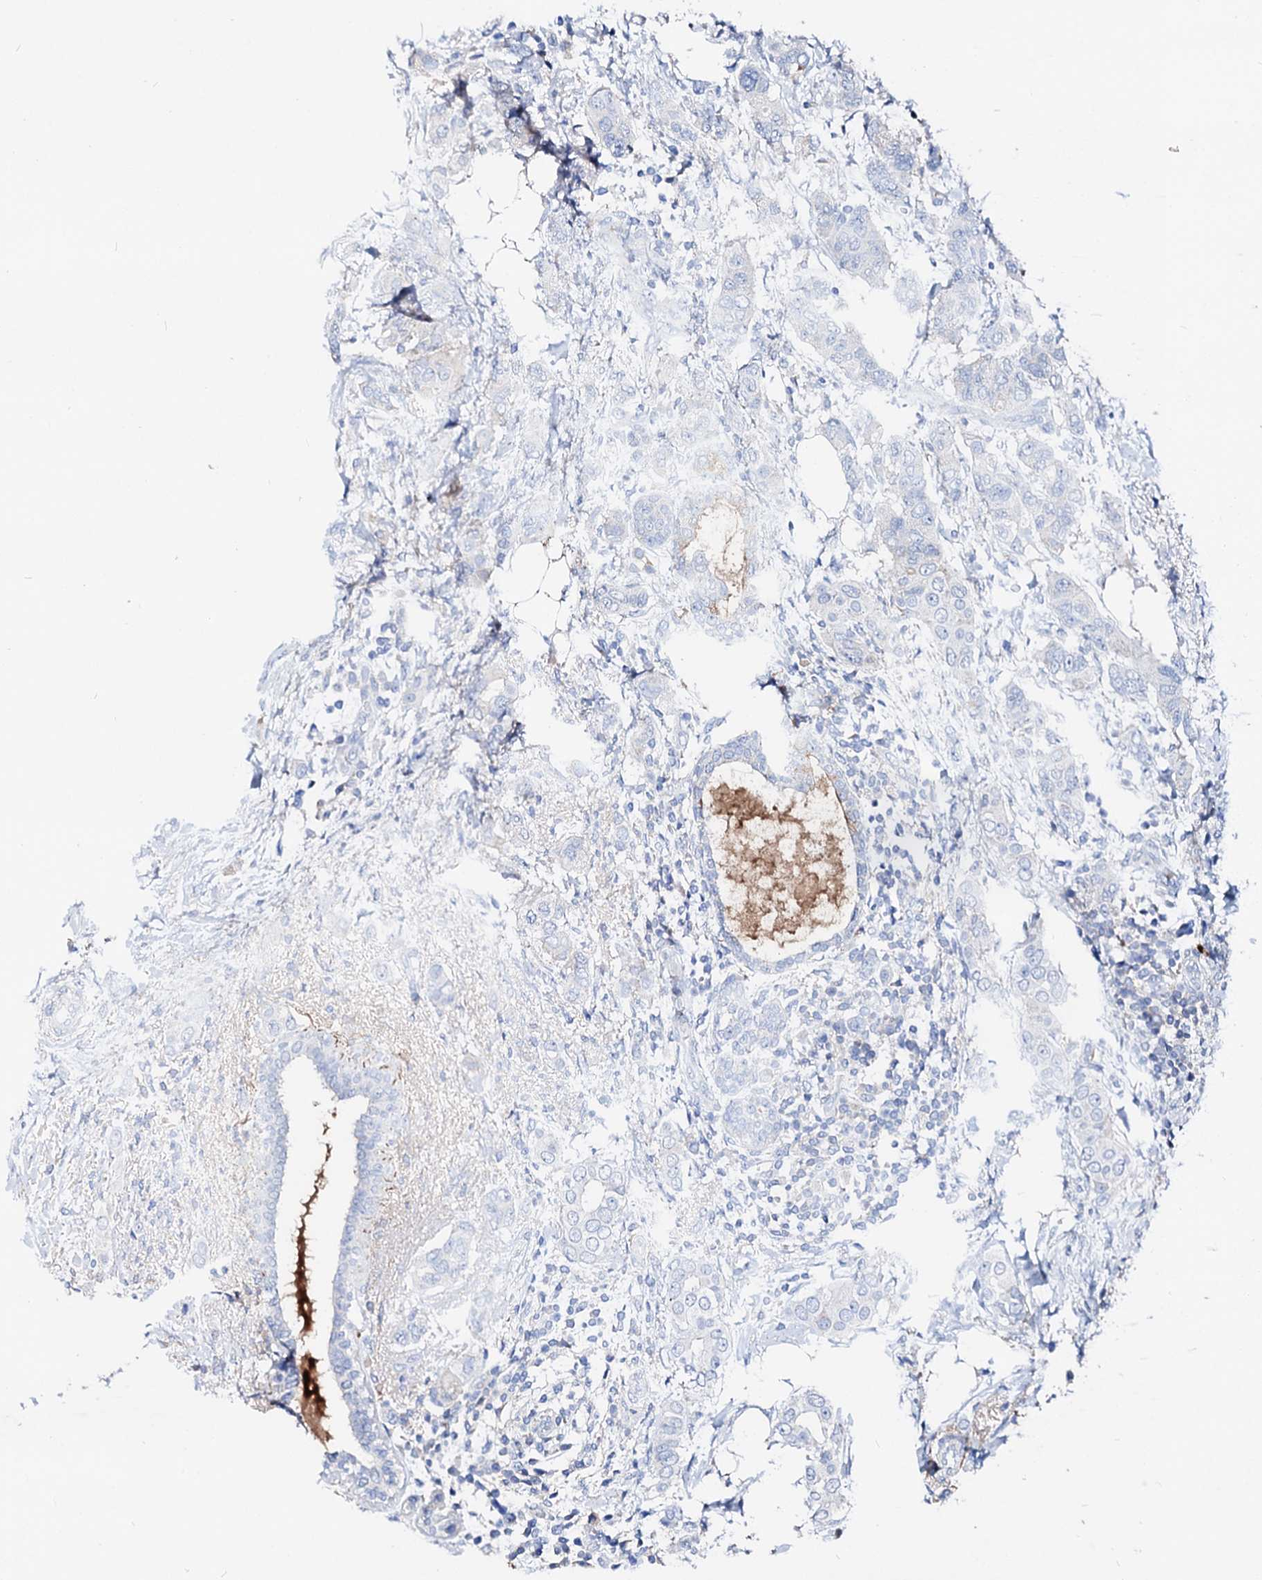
{"staining": {"intensity": "negative", "quantity": "none", "location": "none"}, "tissue": "breast cancer", "cell_type": "Tumor cells", "image_type": "cancer", "snomed": [{"axis": "morphology", "description": "Lobular carcinoma"}, {"axis": "topography", "description": "Breast"}], "caption": "Protein analysis of lobular carcinoma (breast) demonstrates no significant staining in tumor cells. Brightfield microscopy of IHC stained with DAB (brown) and hematoxylin (blue), captured at high magnification.", "gene": "SLC10A7", "patient": {"sex": "female", "age": 51}}